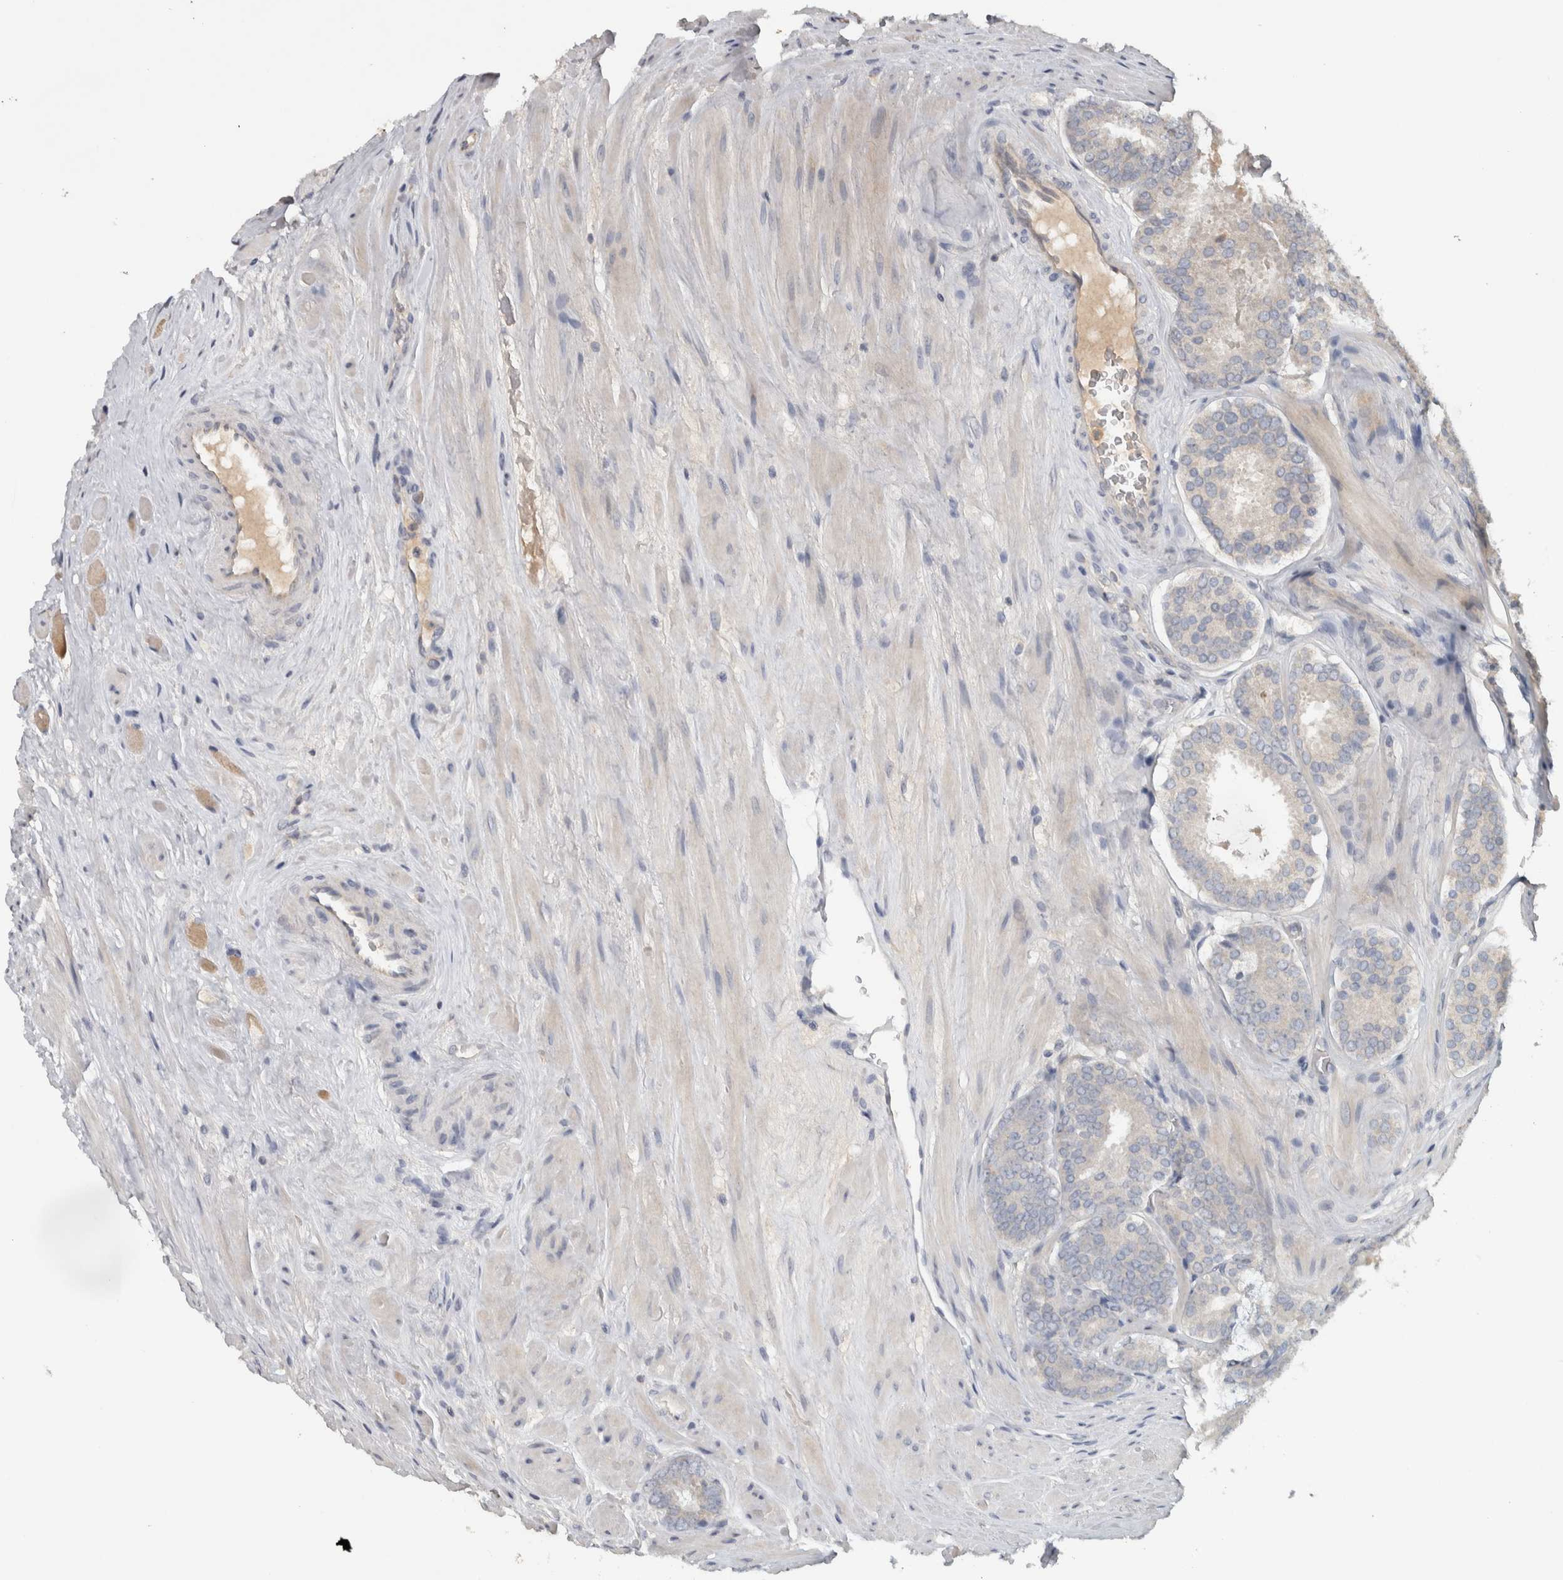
{"staining": {"intensity": "negative", "quantity": "none", "location": "none"}, "tissue": "prostate cancer", "cell_type": "Tumor cells", "image_type": "cancer", "snomed": [{"axis": "morphology", "description": "Adenocarcinoma, Low grade"}, {"axis": "topography", "description": "Prostate"}], "caption": "Immunohistochemical staining of low-grade adenocarcinoma (prostate) displays no significant staining in tumor cells.", "gene": "EIF3H", "patient": {"sex": "male", "age": 69}}